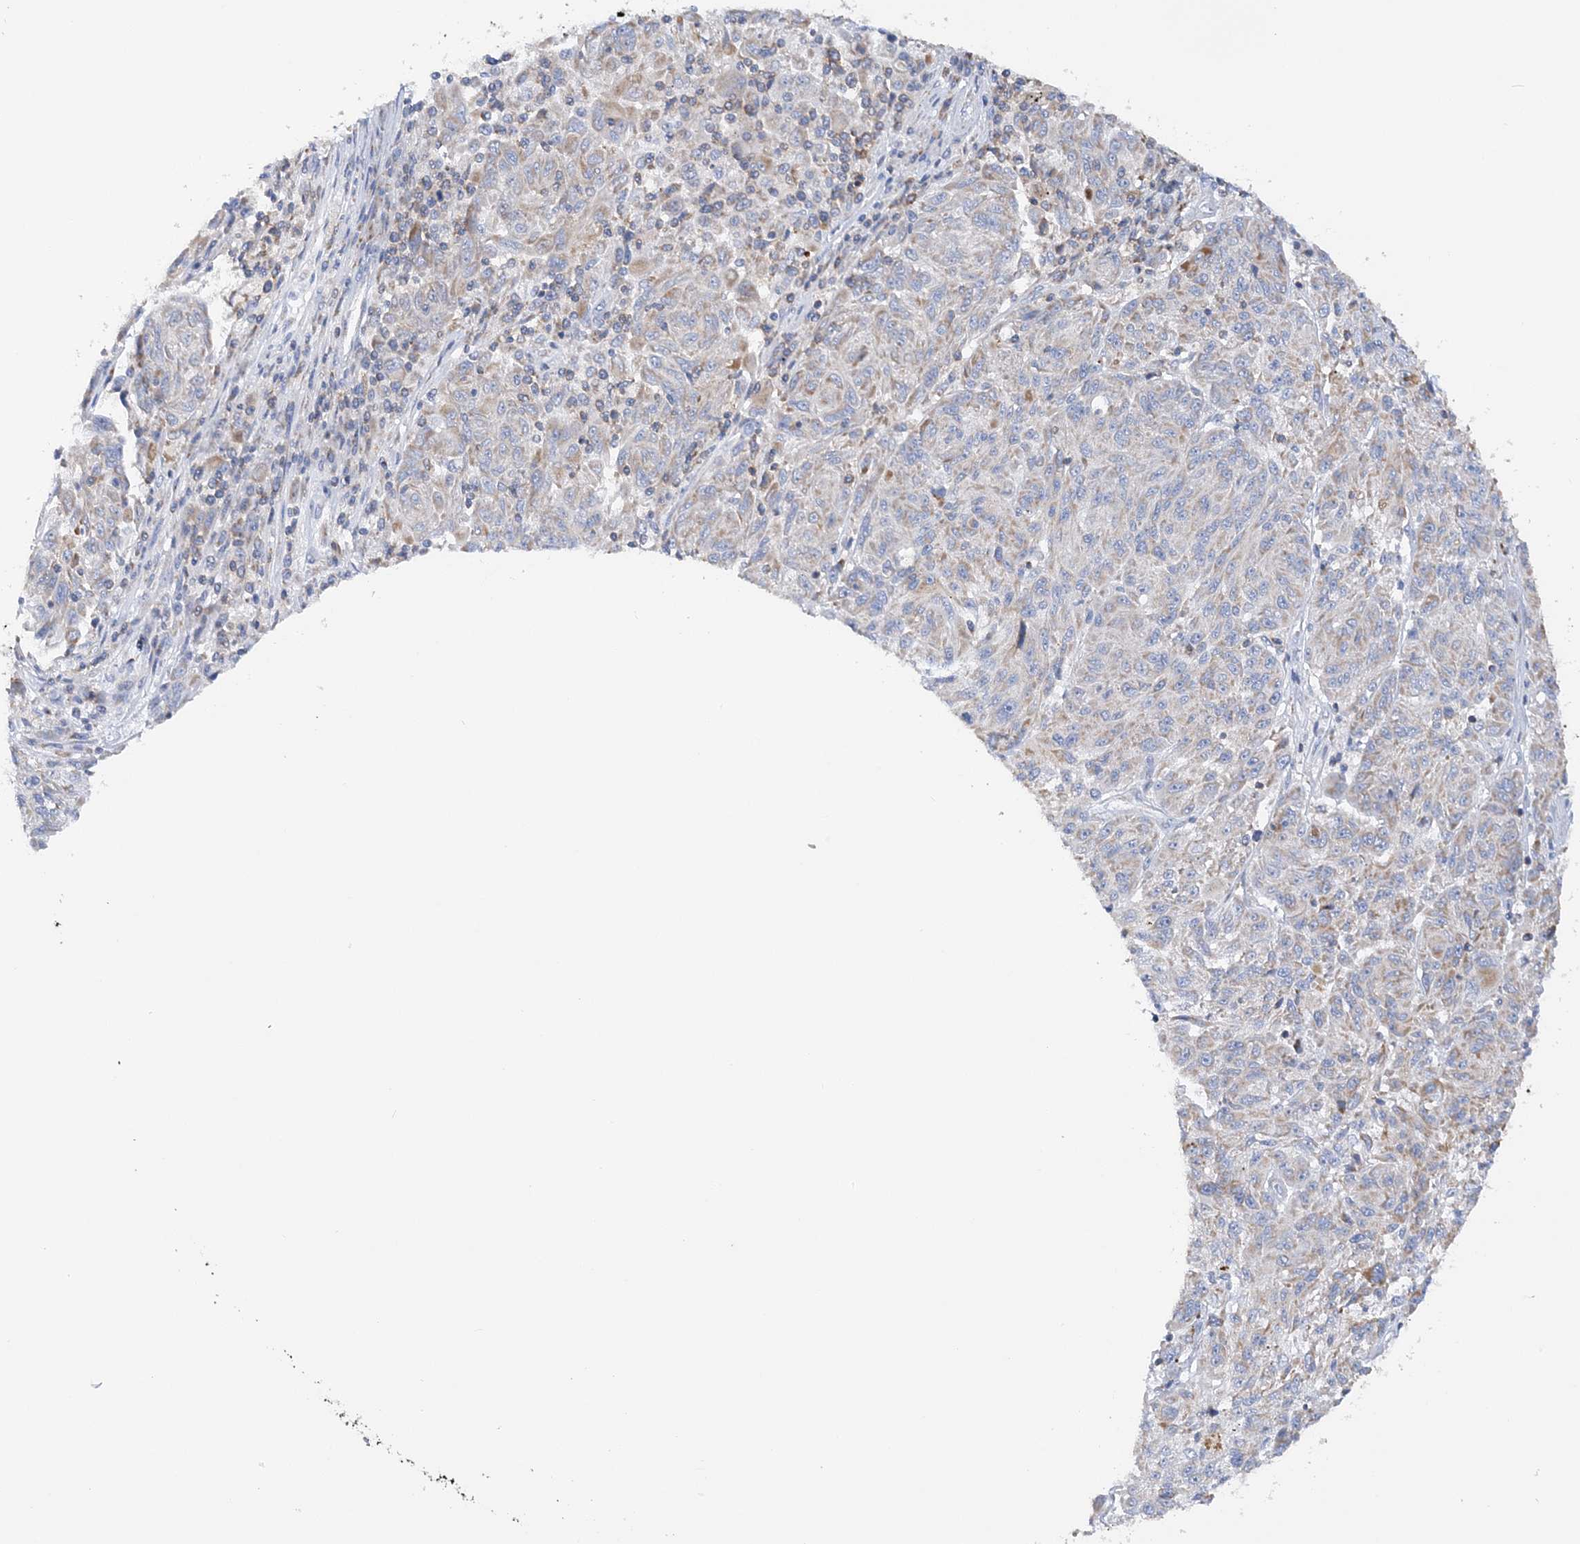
{"staining": {"intensity": "moderate", "quantity": "25%-75%", "location": "cytoplasmic/membranous"}, "tissue": "melanoma", "cell_type": "Tumor cells", "image_type": "cancer", "snomed": [{"axis": "morphology", "description": "Malignant melanoma, NOS"}, {"axis": "topography", "description": "Skin"}], "caption": "This image shows immunohistochemistry (IHC) staining of melanoma, with medium moderate cytoplasmic/membranous staining in approximately 25%-75% of tumor cells.", "gene": "TTC32", "patient": {"sex": "male", "age": 53}}